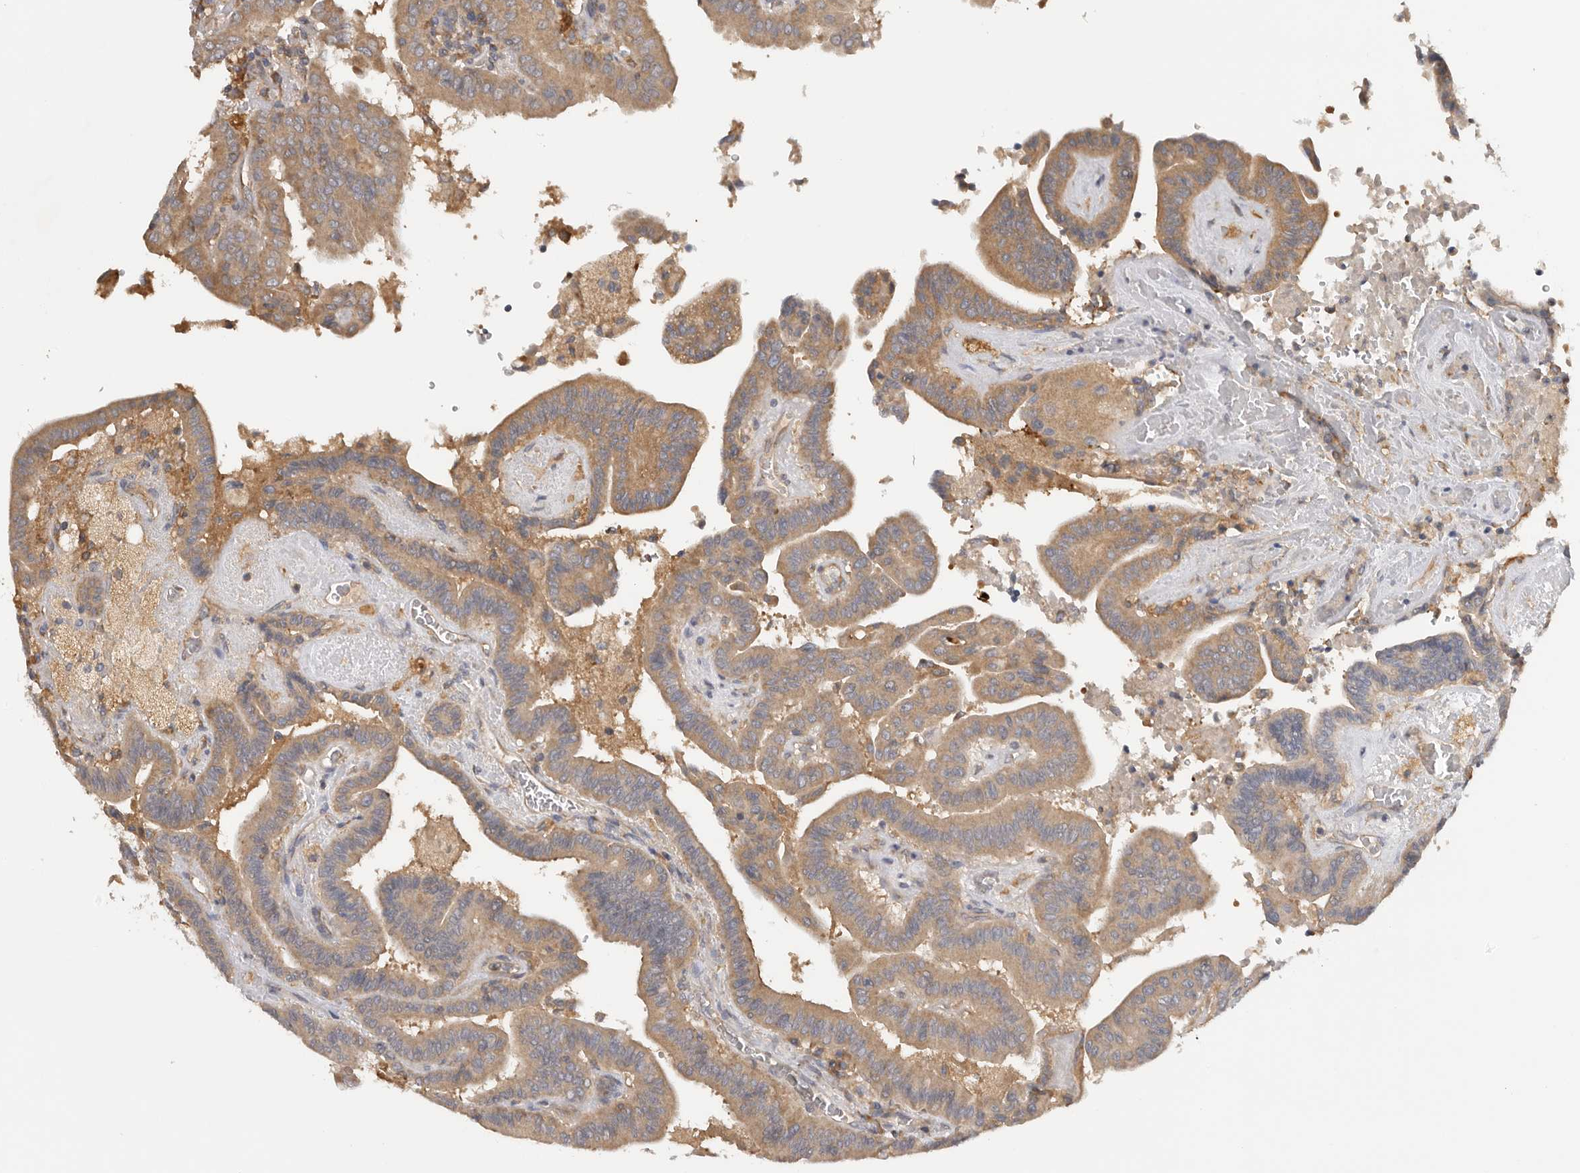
{"staining": {"intensity": "moderate", "quantity": ">75%", "location": "cytoplasmic/membranous"}, "tissue": "thyroid cancer", "cell_type": "Tumor cells", "image_type": "cancer", "snomed": [{"axis": "morphology", "description": "Papillary adenocarcinoma, NOS"}, {"axis": "topography", "description": "Thyroid gland"}], "caption": "High-power microscopy captured an immunohistochemistry photomicrograph of thyroid papillary adenocarcinoma, revealing moderate cytoplasmic/membranous staining in approximately >75% of tumor cells.", "gene": "PPP1R42", "patient": {"sex": "male", "age": 33}}